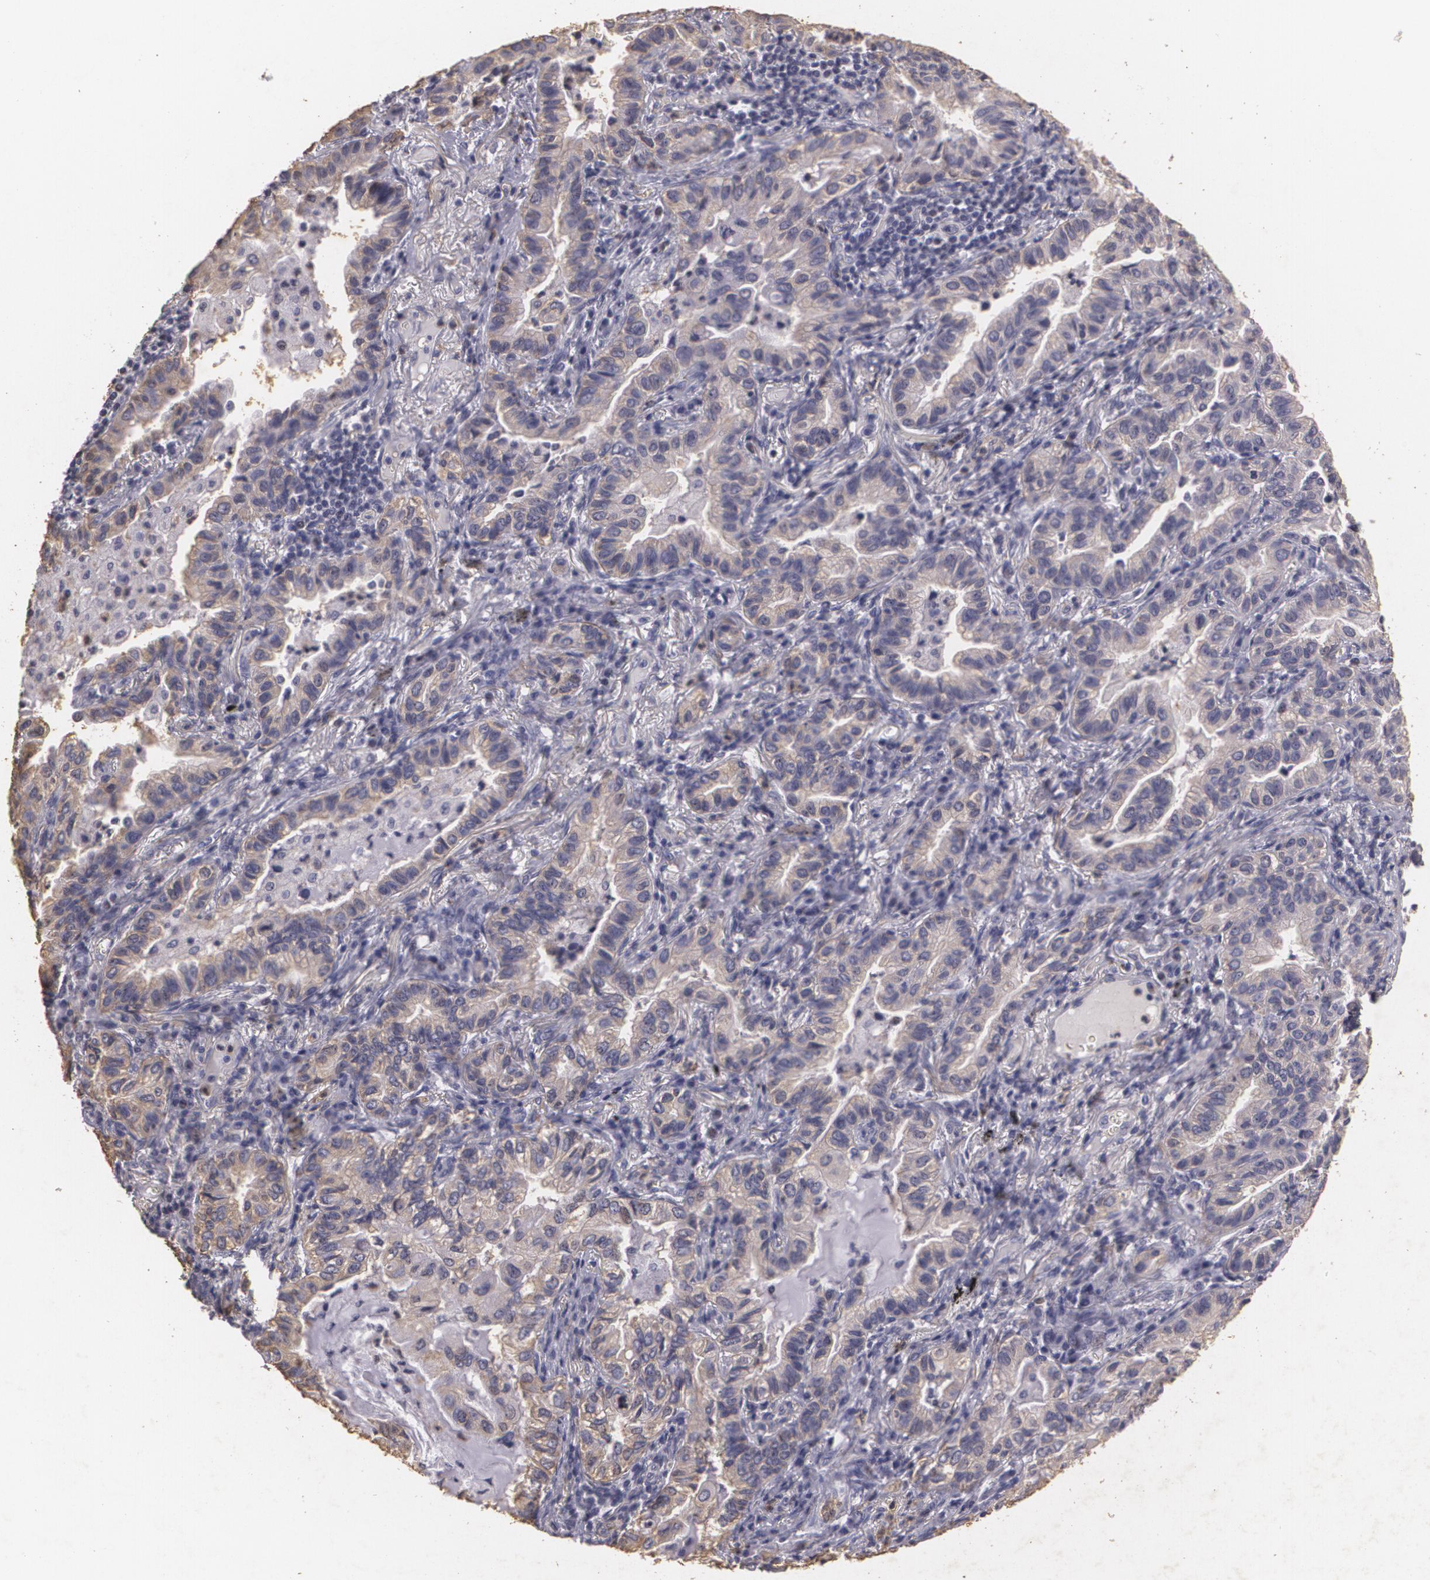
{"staining": {"intensity": "weak", "quantity": ">75%", "location": "cytoplasmic/membranous"}, "tissue": "lung cancer", "cell_type": "Tumor cells", "image_type": "cancer", "snomed": [{"axis": "morphology", "description": "Adenocarcinoma, NOS"}, {"axis": "topography", "description": "Lung"}], "caption": "Protein expression analysis of human lung cancer reveals weak cytoplasmic/membranous staining in about >75% of tumor cells.", "gene": "KCNA4", "patient": {"sex": "female", "age": 50}}